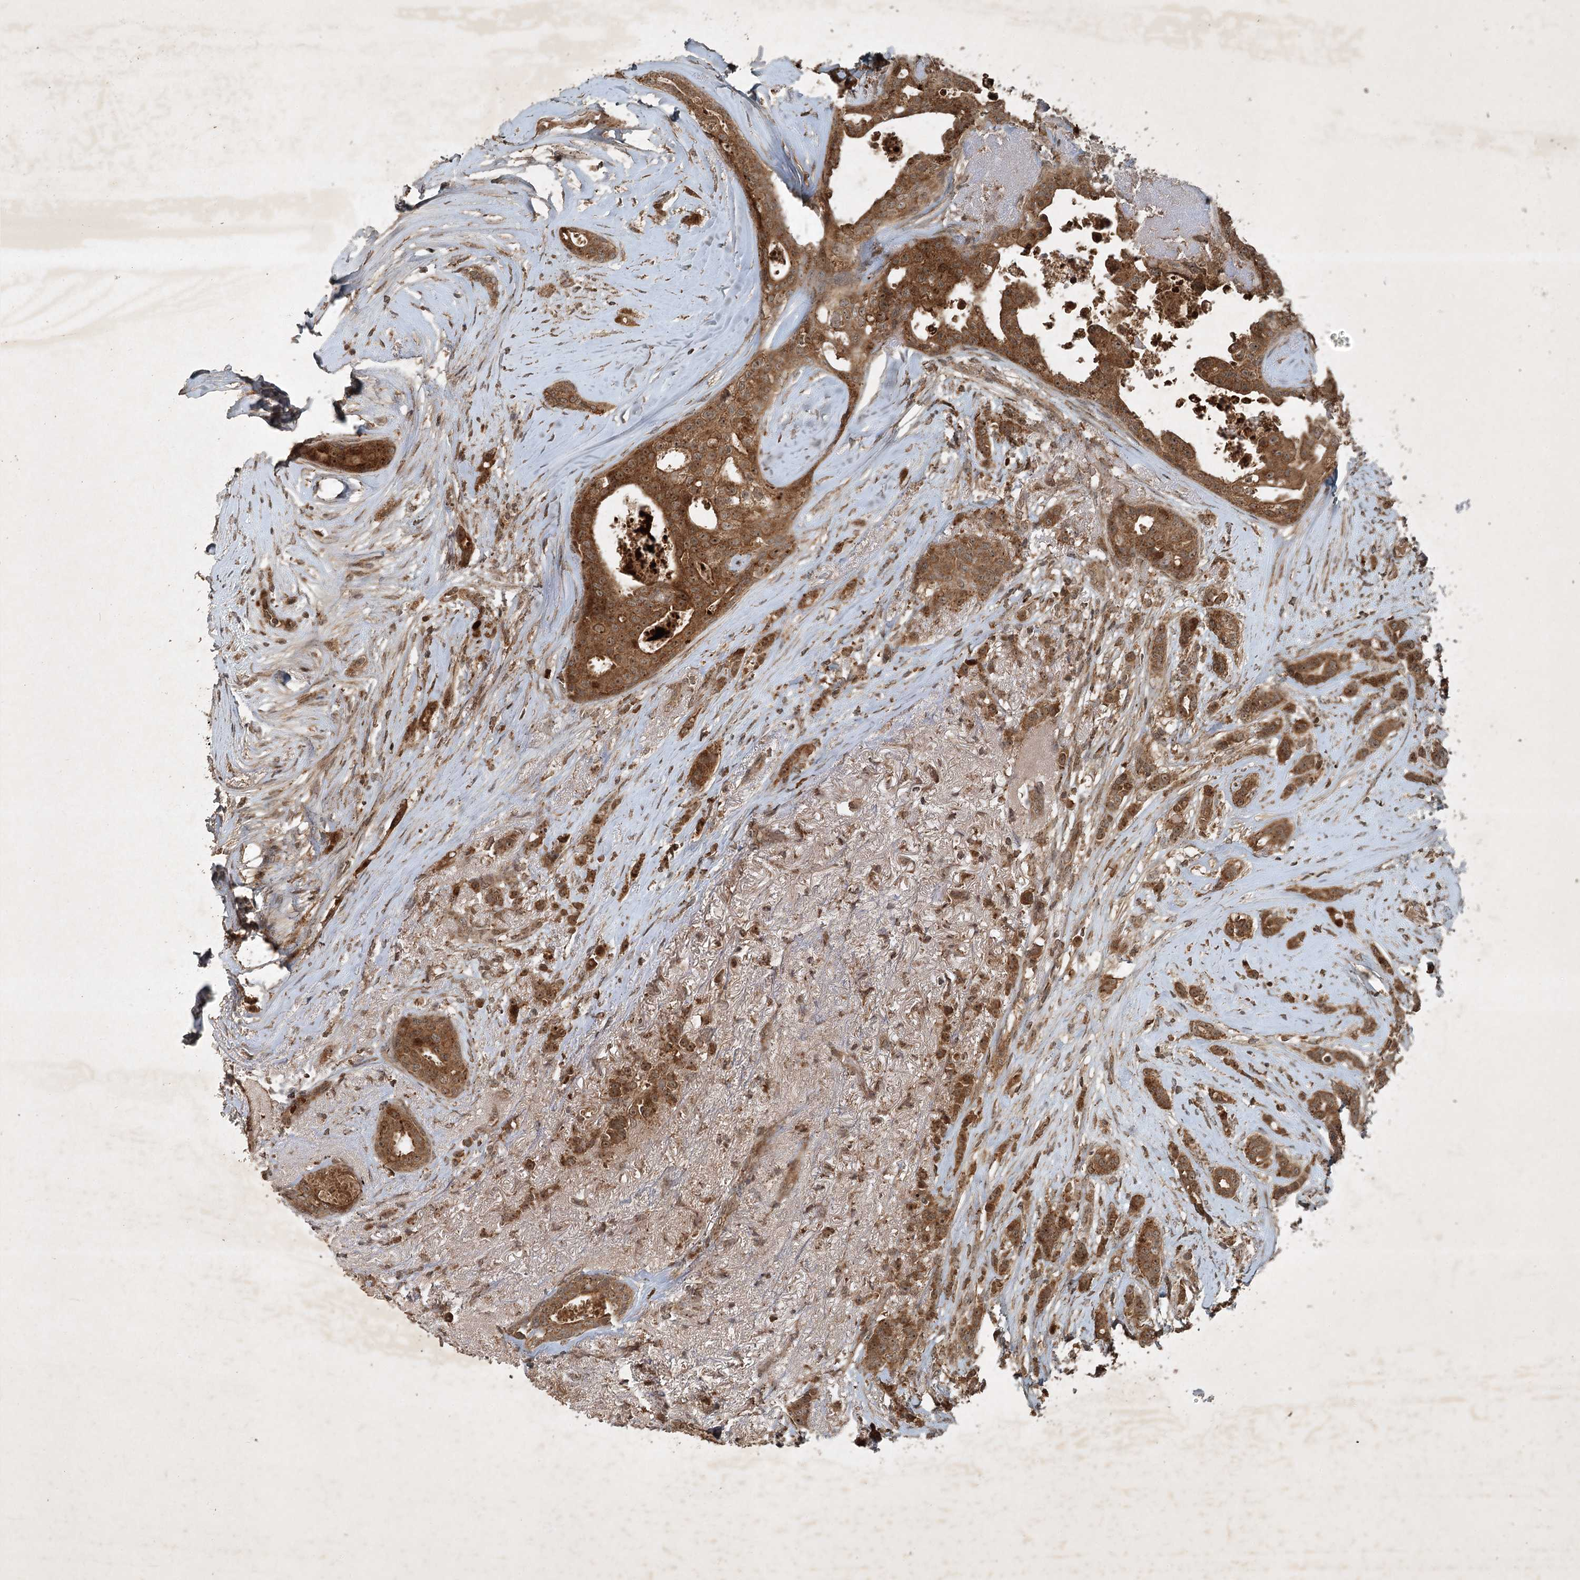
{"staining": {"intensity": "moderate", "quantity": ">75%", "location": "cytoplasmic/membranous,nuclear"}, "tissue": "breast cancer", "cell_type": "Tumor cells", "image_type": "cancer", "snomed": [{"axis": "morphology", "description": "Lobular carcinoma"}, {"axis": "topography", "description": "Breast"}], "caption": "Immunohistochemical staining of lobular carcinoma (breast) demonstrates medium levels of moderate cytoplasmic/membranous and nuclear positivity in approximately >75% of tumor cells. (DAB (3,3'-diaminobenzidine) = brown stain, brightfield microscopy at high magnification).", "gene": "UNC93A", "patient": {"sex": "female", "age": 51}}